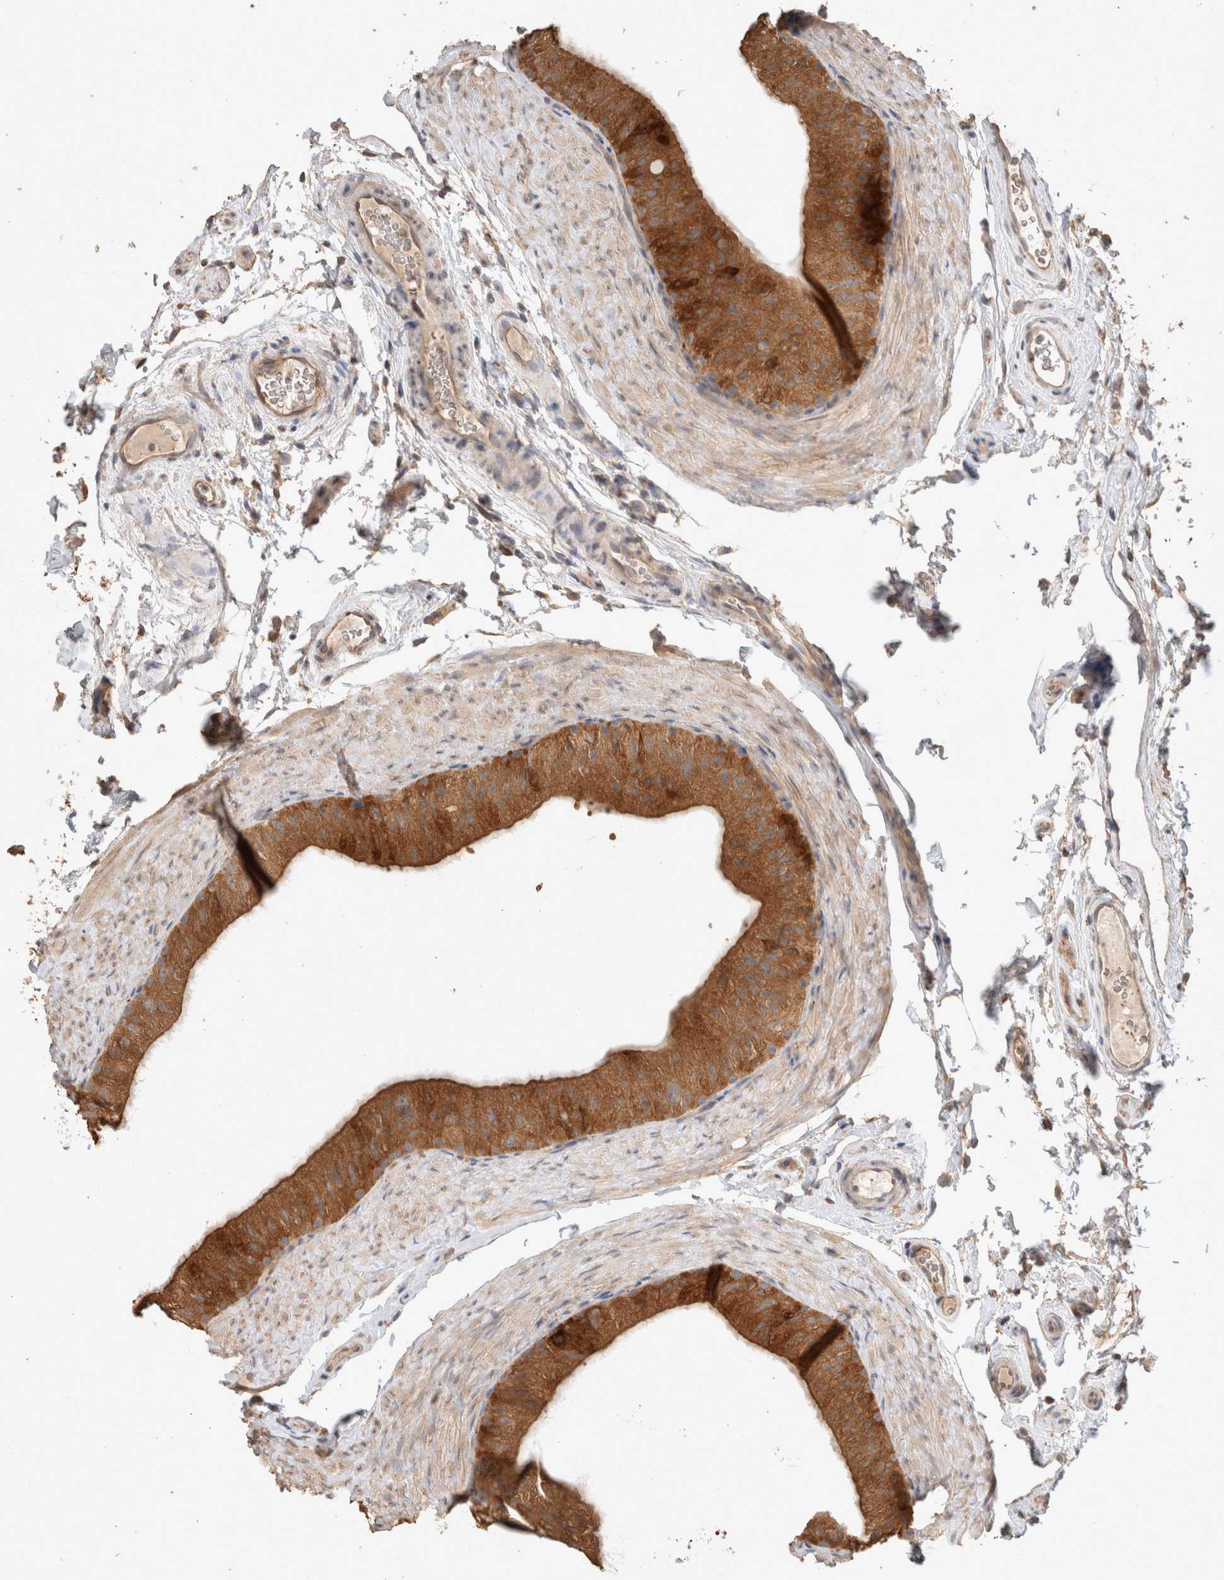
{"staining": {"intensity": "strong", "quantity": ">75%", "location": "cytoplasmic/membranous"}, "tissue": "epididymis", "cell_type": "Glandular cells", "image_type": "normal", "snomed": [{"axis": "morphology", "description": "Normal tissue, NOS"}, {"axis": "topography", "description": "Epididymis"}], "caption": "A micrograph of human epididymis stained for a protein exhibits strong cytoplasmic/membranous brown staining in glandular cells. (DAB (3,3'-diaminobenzidine) IHC with brightfield microscopy, high magnification).", "gene": "HROB", "patient": {"sex": "male", "age": 49}}